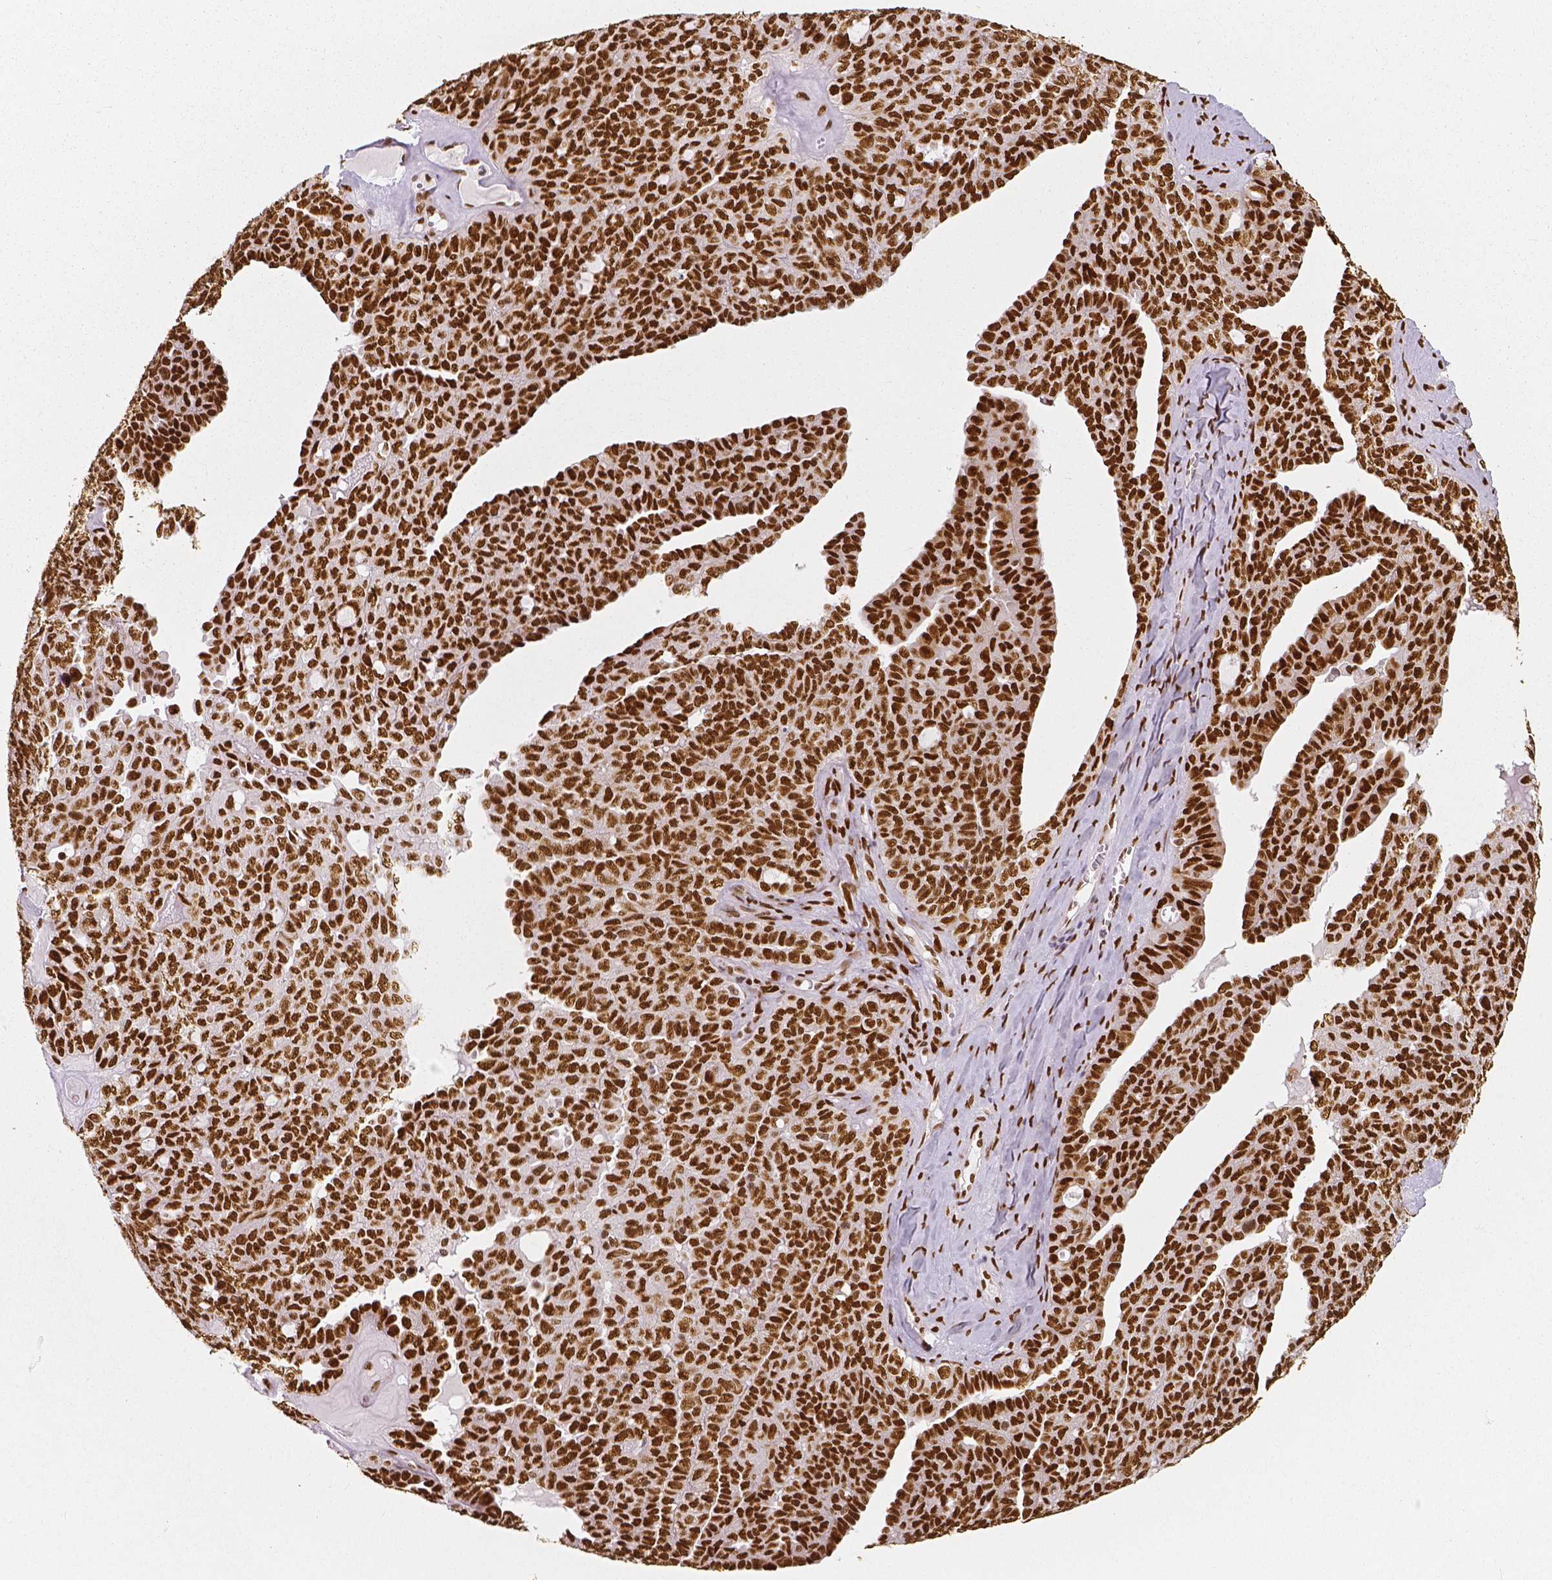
{"staining": {"intensity": "strong", "quantity": ">75%", "location": "nuclear"}, "tissue": "ovarian cancer", "cell_type": "Tumor cells", "image_type": "cancer", "snomed": [{"axis": "morphology", "description": "Cystadenocarcinoma, serous, NOS"}, {"axis": "topography", "description": "Ovary"}], "caption": "The photomicrograph exhibits a brown stain indicating the presence of a protein in the nuclear of tumor cells in ovarian cancer (serous cystadenocarcinoma).", "gene": "NUCKS1", "patient": {"sex": "female", "age": 71}}